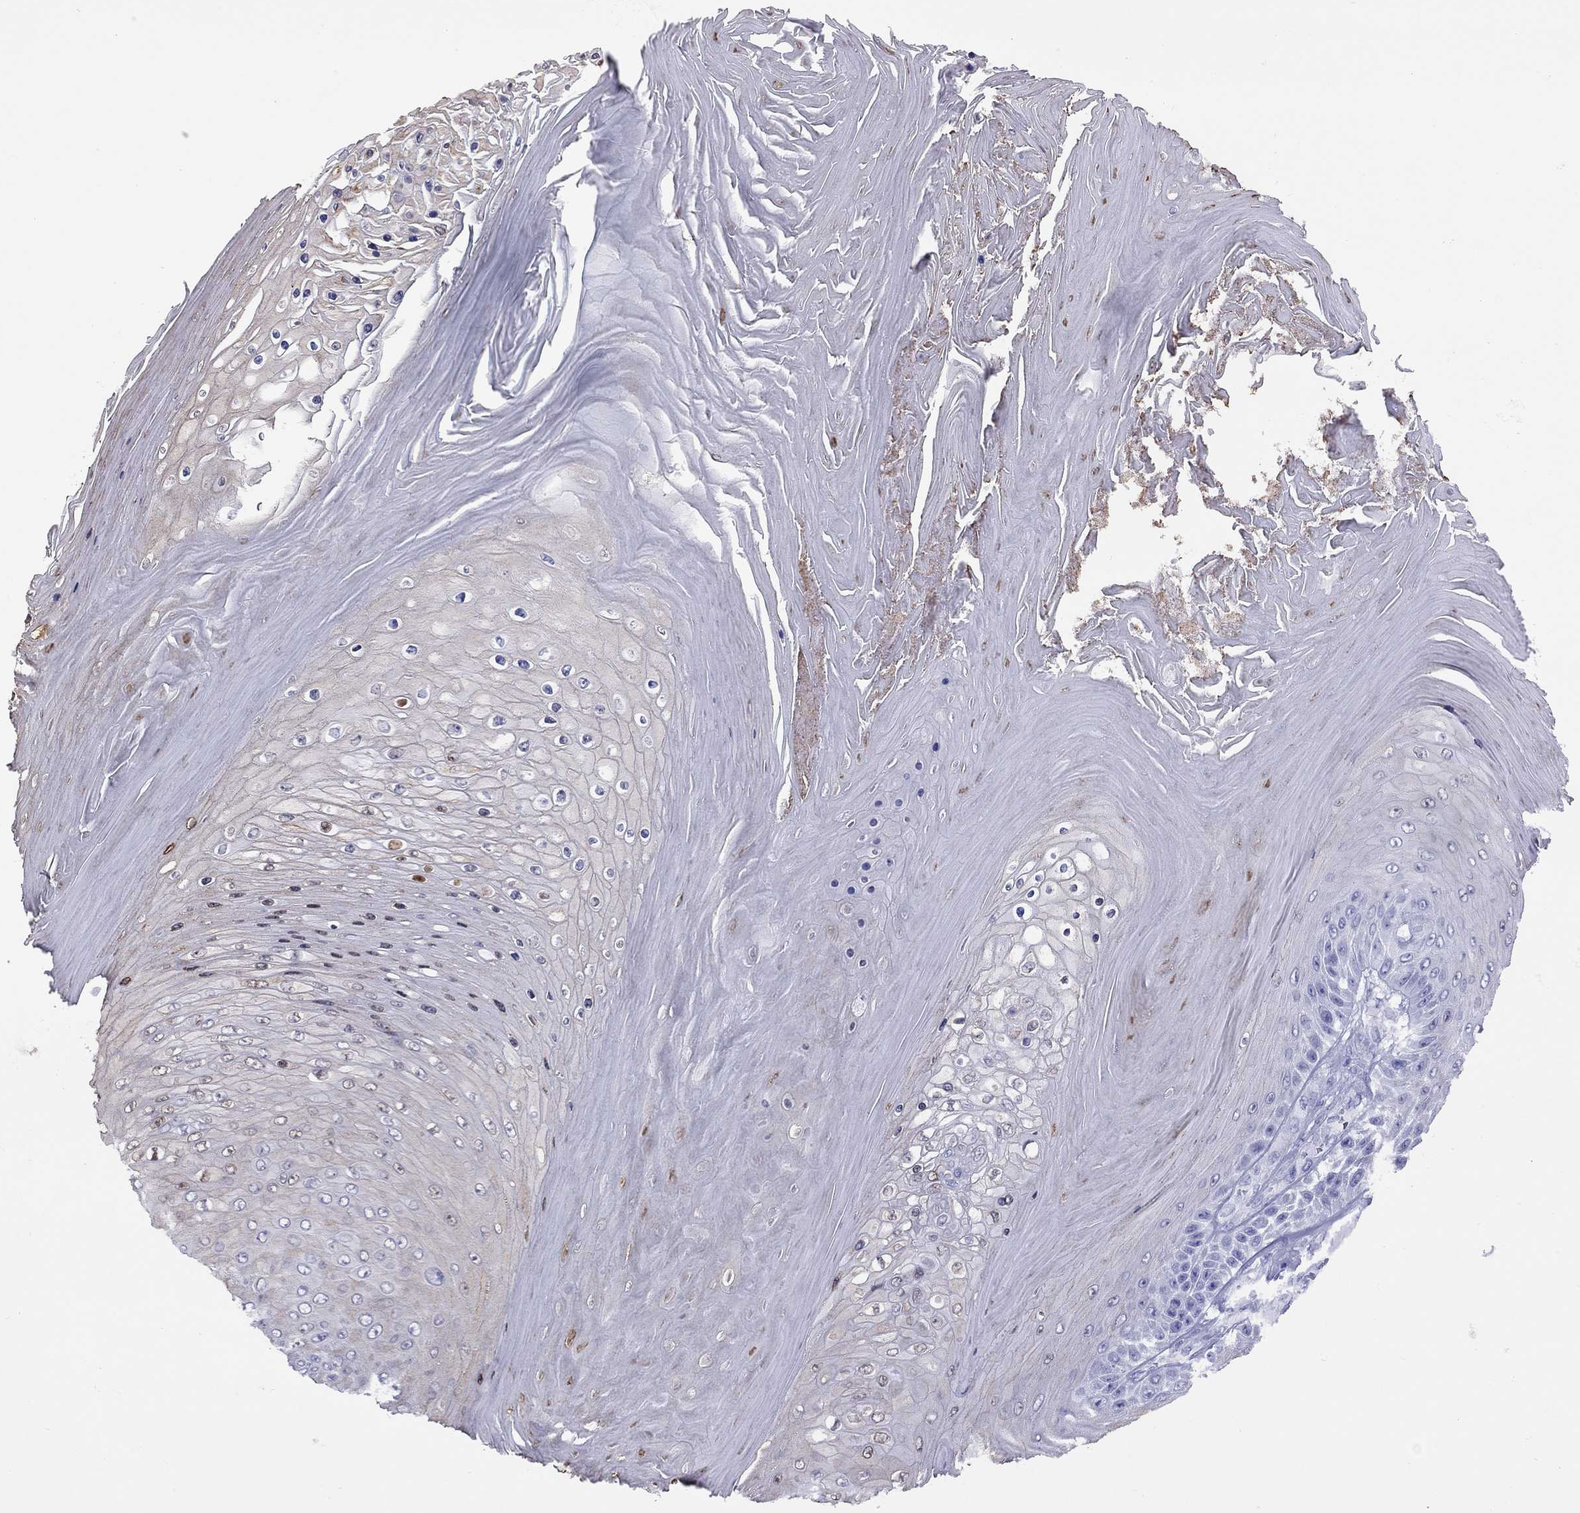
{"staining": {"intensity": "weak", "quantity": "<25%", "location": "cytoplasmic/membranous"}, "tissue": "skin cancer", "cell_type": "Tumor cells", "image_type": "cancer", "snomed": [{"axis": "morphology", "description": "Squamous cell carcinoma, NOS"}, {"axis": "topography", "description": "Skin"}], "caption": "This is an immunohistochemistry image of human skin cancer. There is no expression in tumor cells.", "gene": "SLAMF1", "patient": {"sex": "male", "age": 62}}